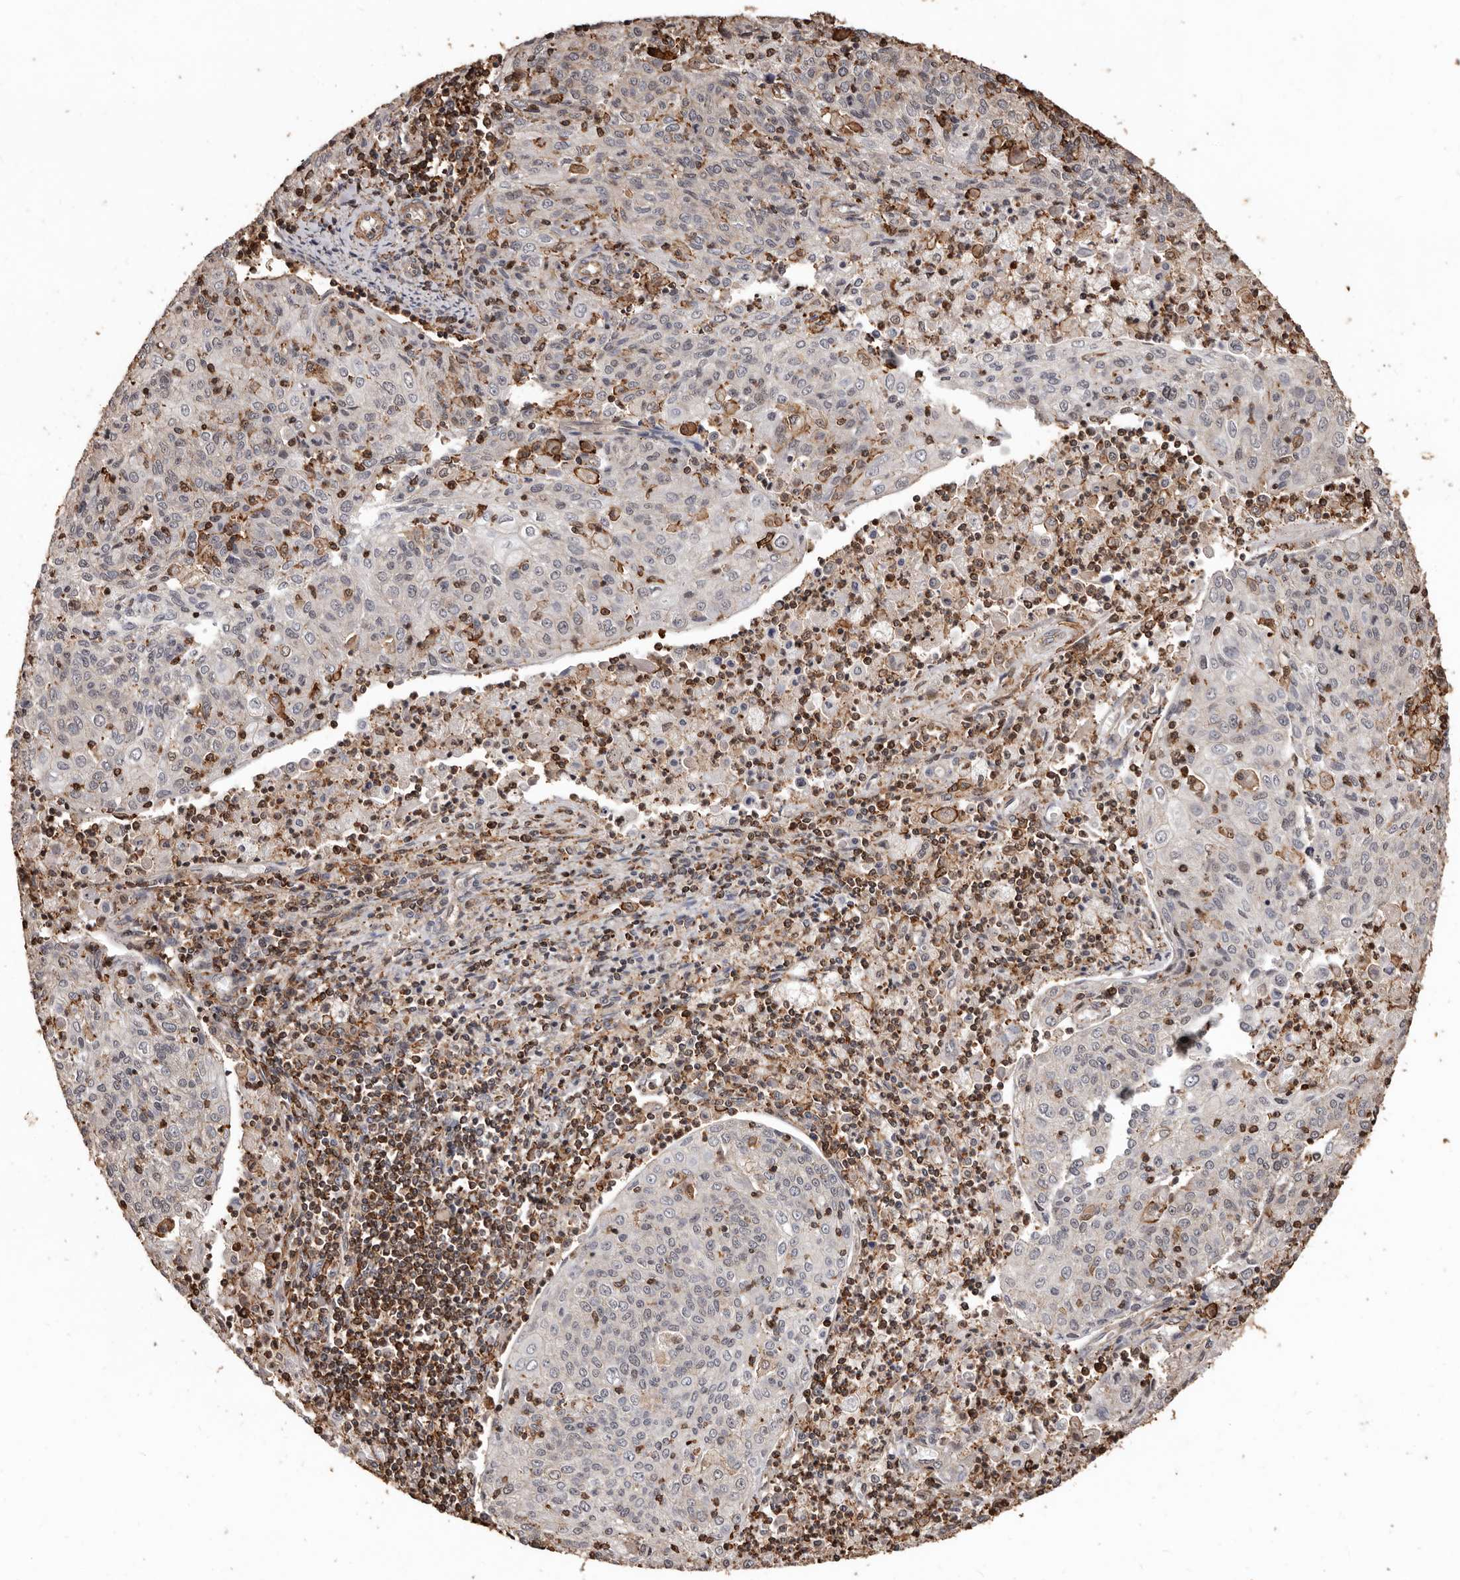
{"staining": {"intensity": "negative", "quantity": "none", "location": "none"}, "tissue": "cervical cancer", "cell_type": "Tumor cells", "image_type": "cancer", "snomed": [{"axis": "morphology", "description": "Squamous cell carcinoma, NOS"}, {"axis": "topography", "description": "Cervix"}], "caption": "This is an immunohistochemistry micrograph of cervical cancer. There is no expression in tumor cells.", "gene": "GSK3A", "patient": {"sex": "female", "age": 48}}